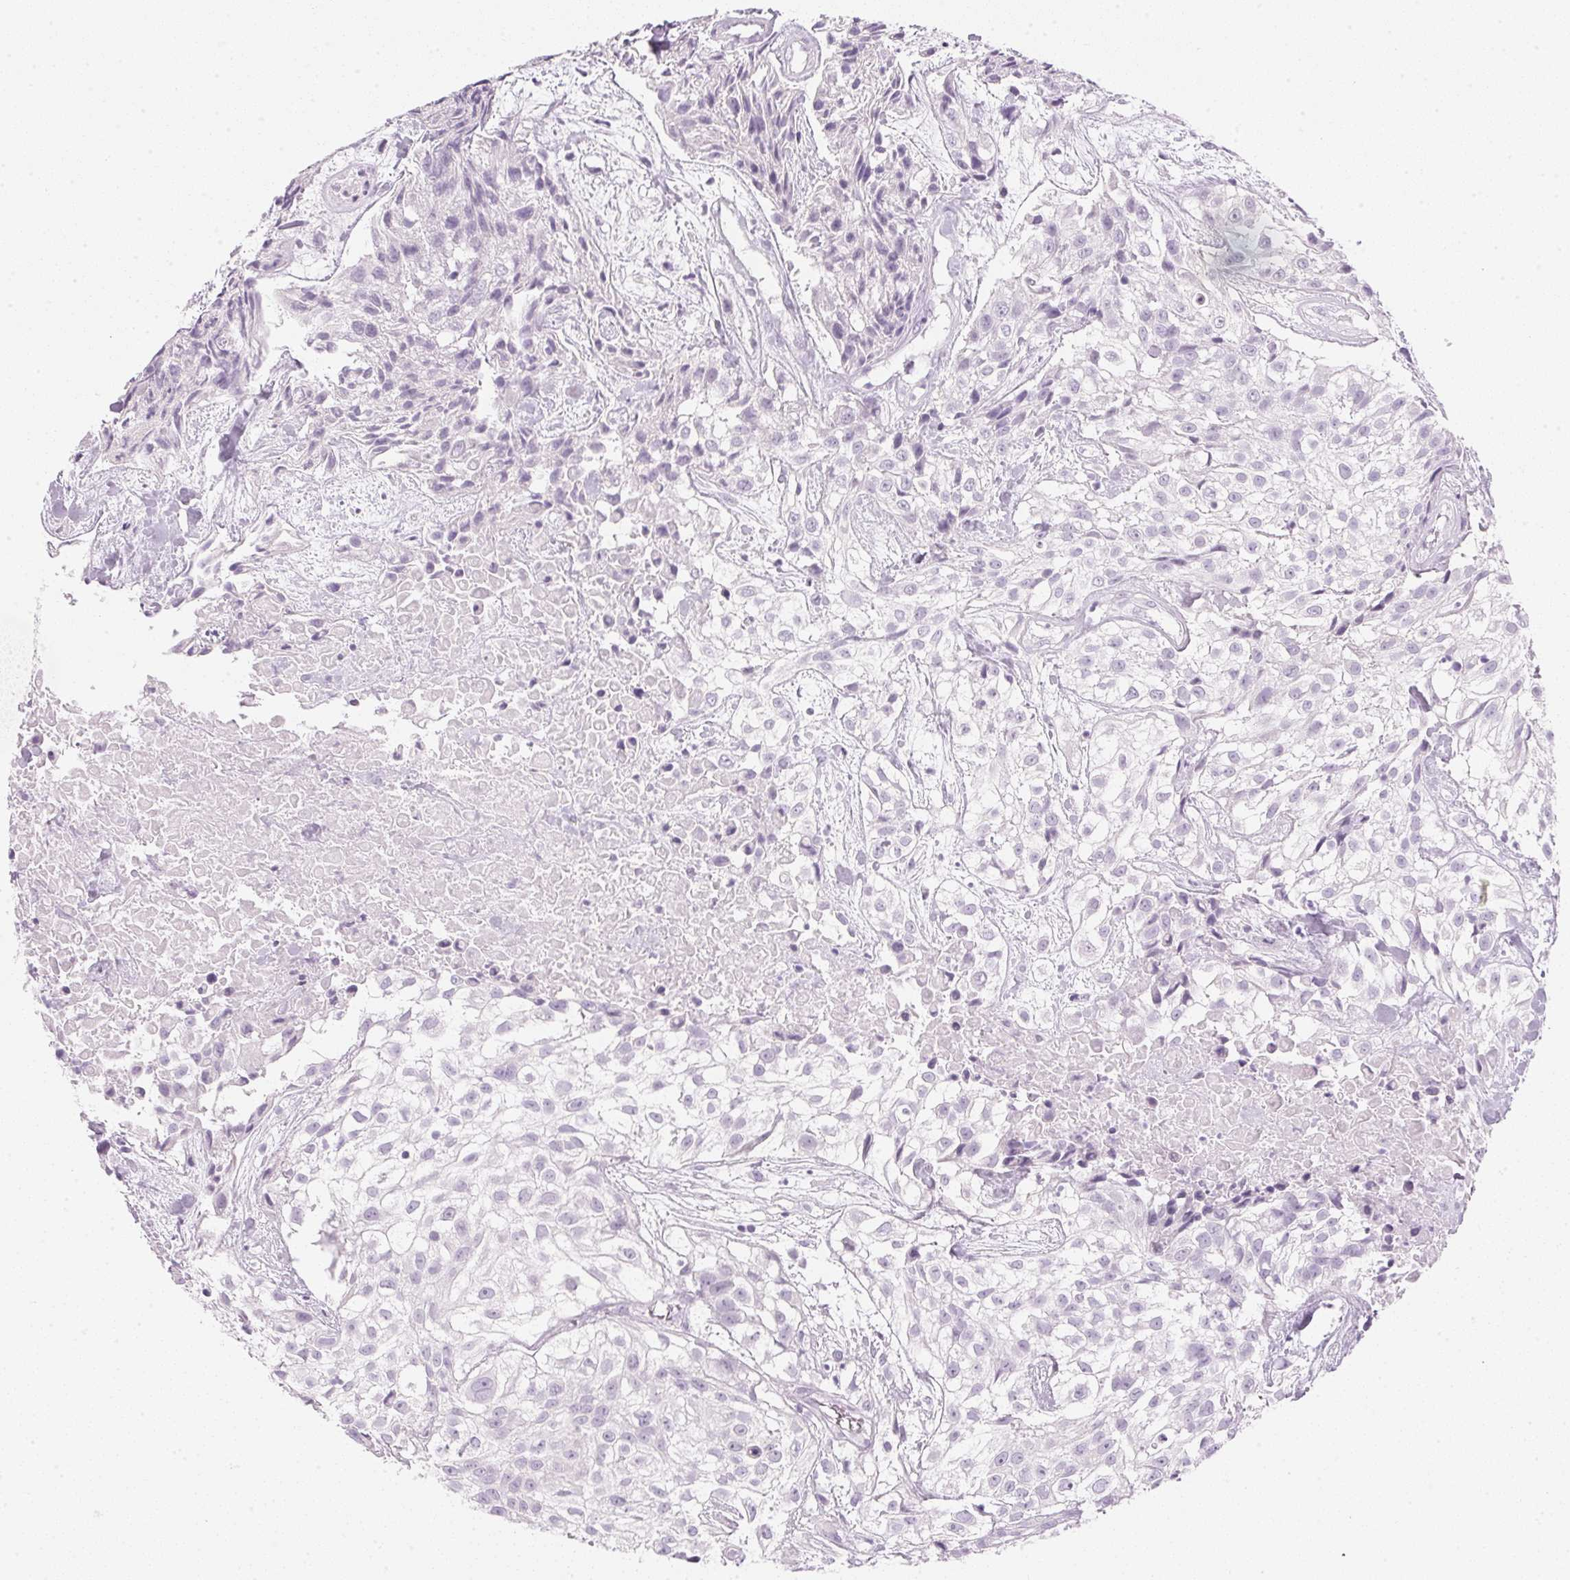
{"staining": {"intensity": "negative", "quantity": "none", "location": "none"}, "tissue": "urothelial cancer", "cell_type": "Tumor cells", "image_type": "cancer", "snomed": [{"axis": "morphology", "description": "Urothelial carcinoma, High grade"}, {"axis": "topography", "description": "Urinary bladder"}], "caption": "Immunohistochemistry of human high-grade urothelial carcinoma demonstrates no positivity in tumor cells.", "gene": "IGFBP1", "patient": {"sex": "male", "age": 56}}